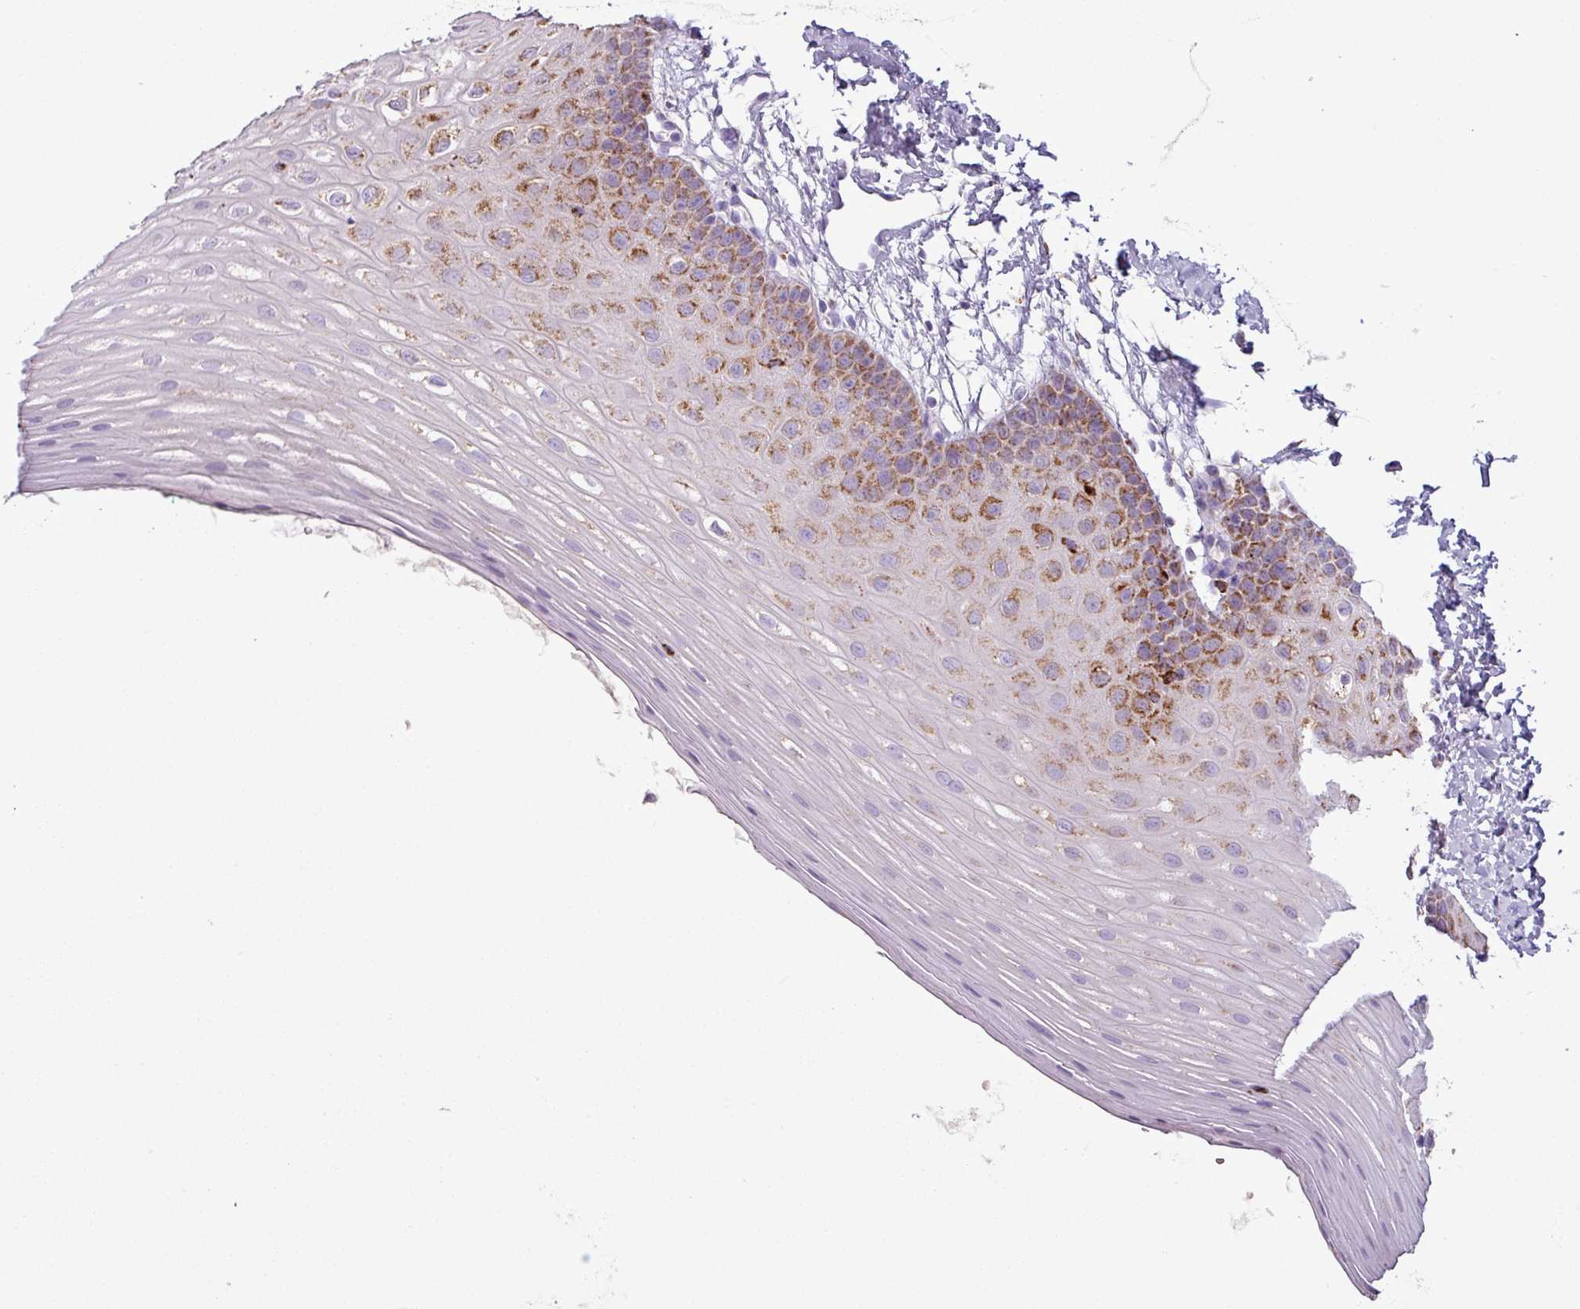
{"staining": {"intensity": "moderate", "quantity": "25%-75%", "location": "cytoplasmic/membranous"}, "tissue": "oral mucosa", "cell_type": "Squamous epithelial cells", "image_type": "normal", "snomed": [{"axis": "morphology", "description": "Normal tissue, NOS"}, {"axis": "topography", "description": "Oral tissue"}], "caption": "Immunohistochemical staining of unremarkable human oral mucosa demonstrates medium levels of moderate cytoplasmic/membranous positivity in approximately 25%-75% of squamous epithelial cells. The protein of interest is stained brown, and the nuclei are stained in blue (DAB (3,3'-diaminobenzidine) IHC with brightfield microscopy, high magnification).", "gene": "ZNF667", "patient": {"sex": "female", "age": 67}}